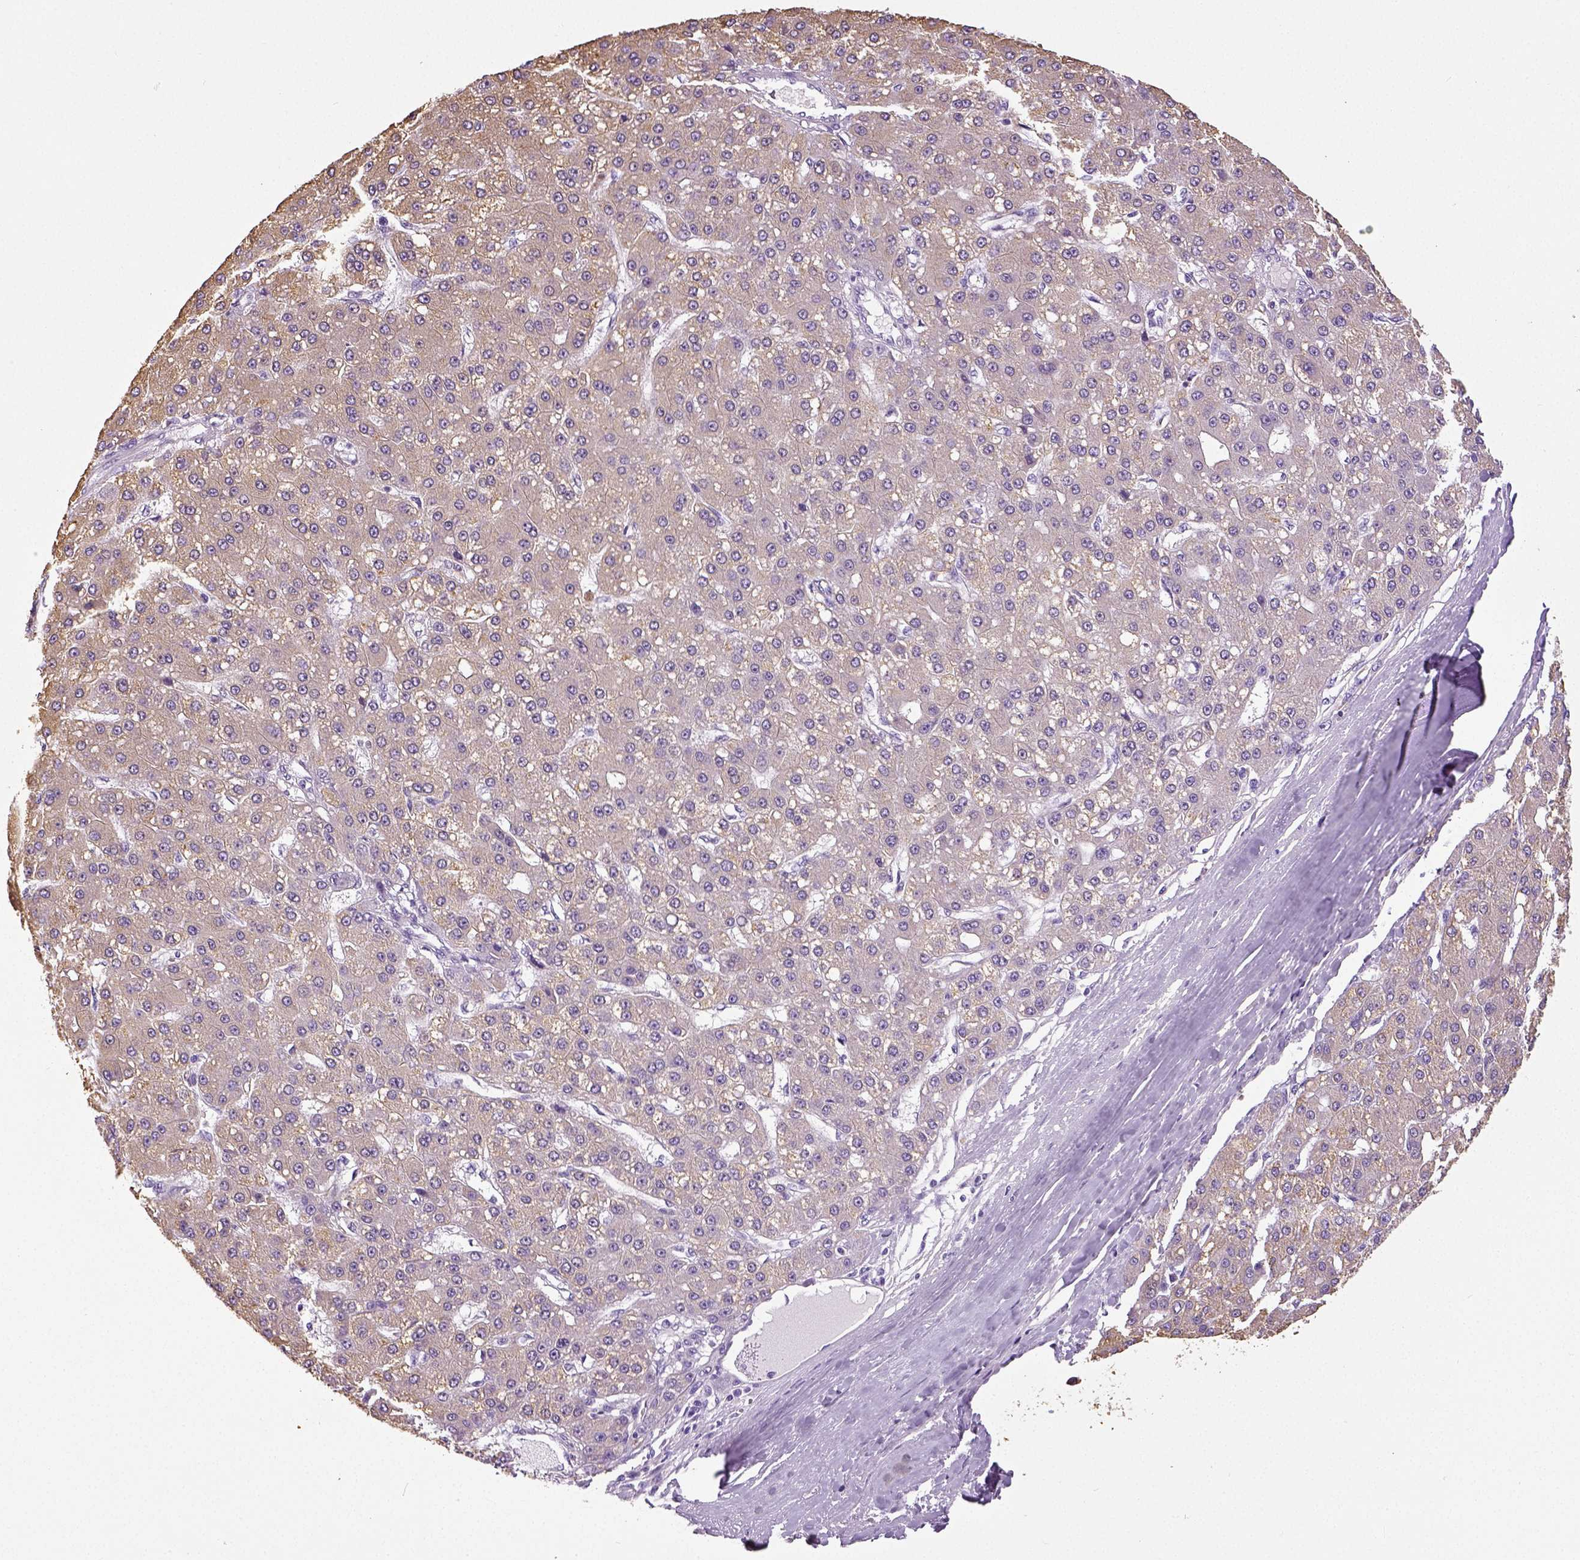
{"staining": {"intensity": "negative", "quantity": "none", "location": "none"}, "tissue": "liver cancer", "cell_type": "Tumor cells", "image_type": "cancer", "snomed": [{"axis": "morphology", "description": "Carcinoma, Hepatocellular, NOS"}, {"axis": "topography", "description": "Liver"}], "caption": "There is no significant positivity in tumor cells of hepatocellular carcinoma (liver). (DAB (3,3'-diaminobenzidine) IHC visualized using brightfield microscopy, high magnification).", "gene": "NECAB2", "patient": {"sex": "male", "age": 67}}